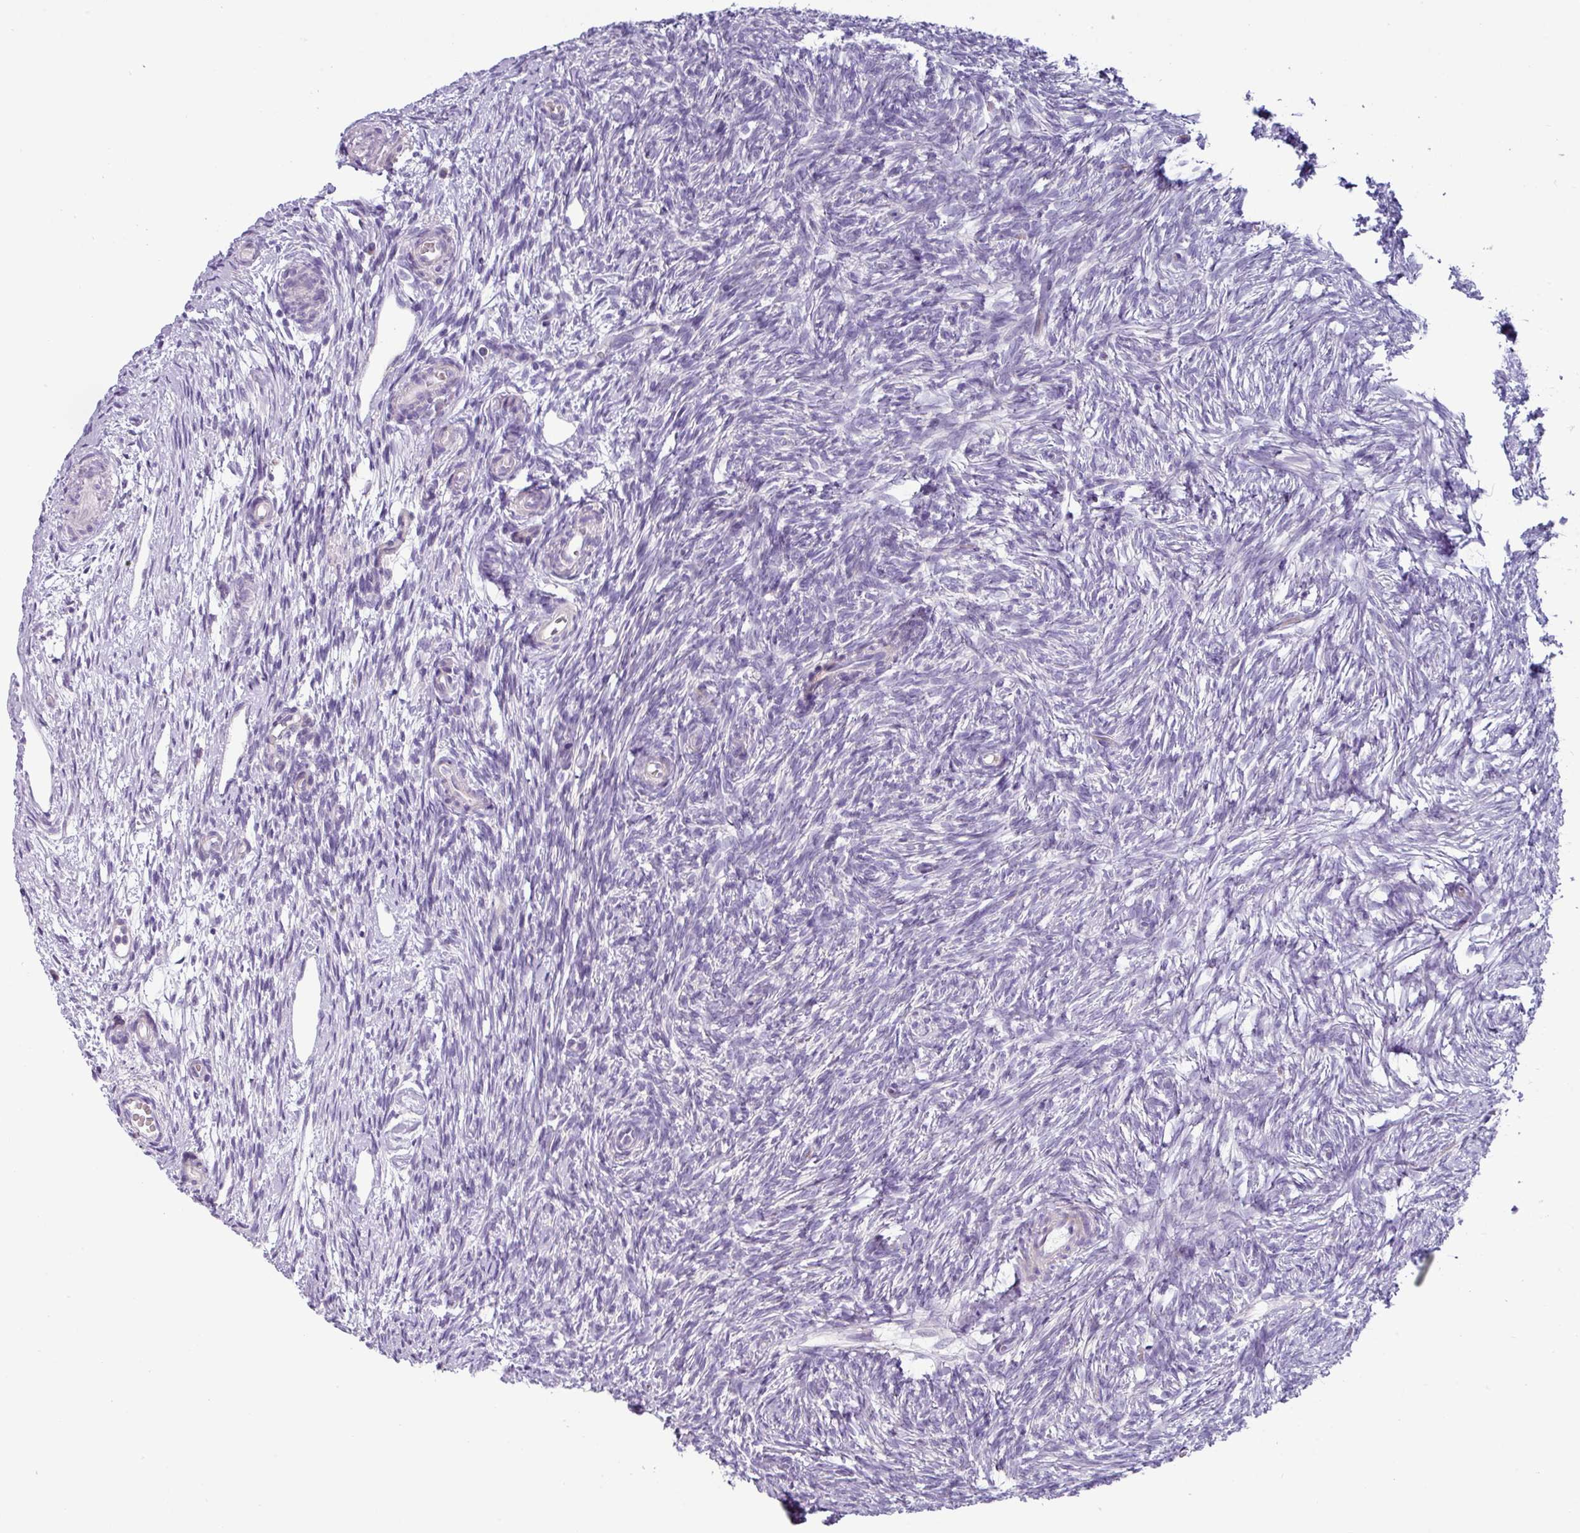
{"staining": {"intensity": "negative", "quantity": "none", "location": "none"}, "tissue": "ovary", "cell_type": "Ovarian stroma cells", "image_type": "normal", "snomed": [{"axis": "morphology", "description": "Normal tissue, NOS"}, {"axis": "topography", "description": "Ovary"}], "caption": "Benign ovary was stained to show a protein in brown. There is no significant positivity in ovarian stroma cells. (Brightfield microscopy of DAB immunohistochemistry (IHC) at high magnification).", "gene": "RGS16", "patient": {"sex": "female", "age": 51}}